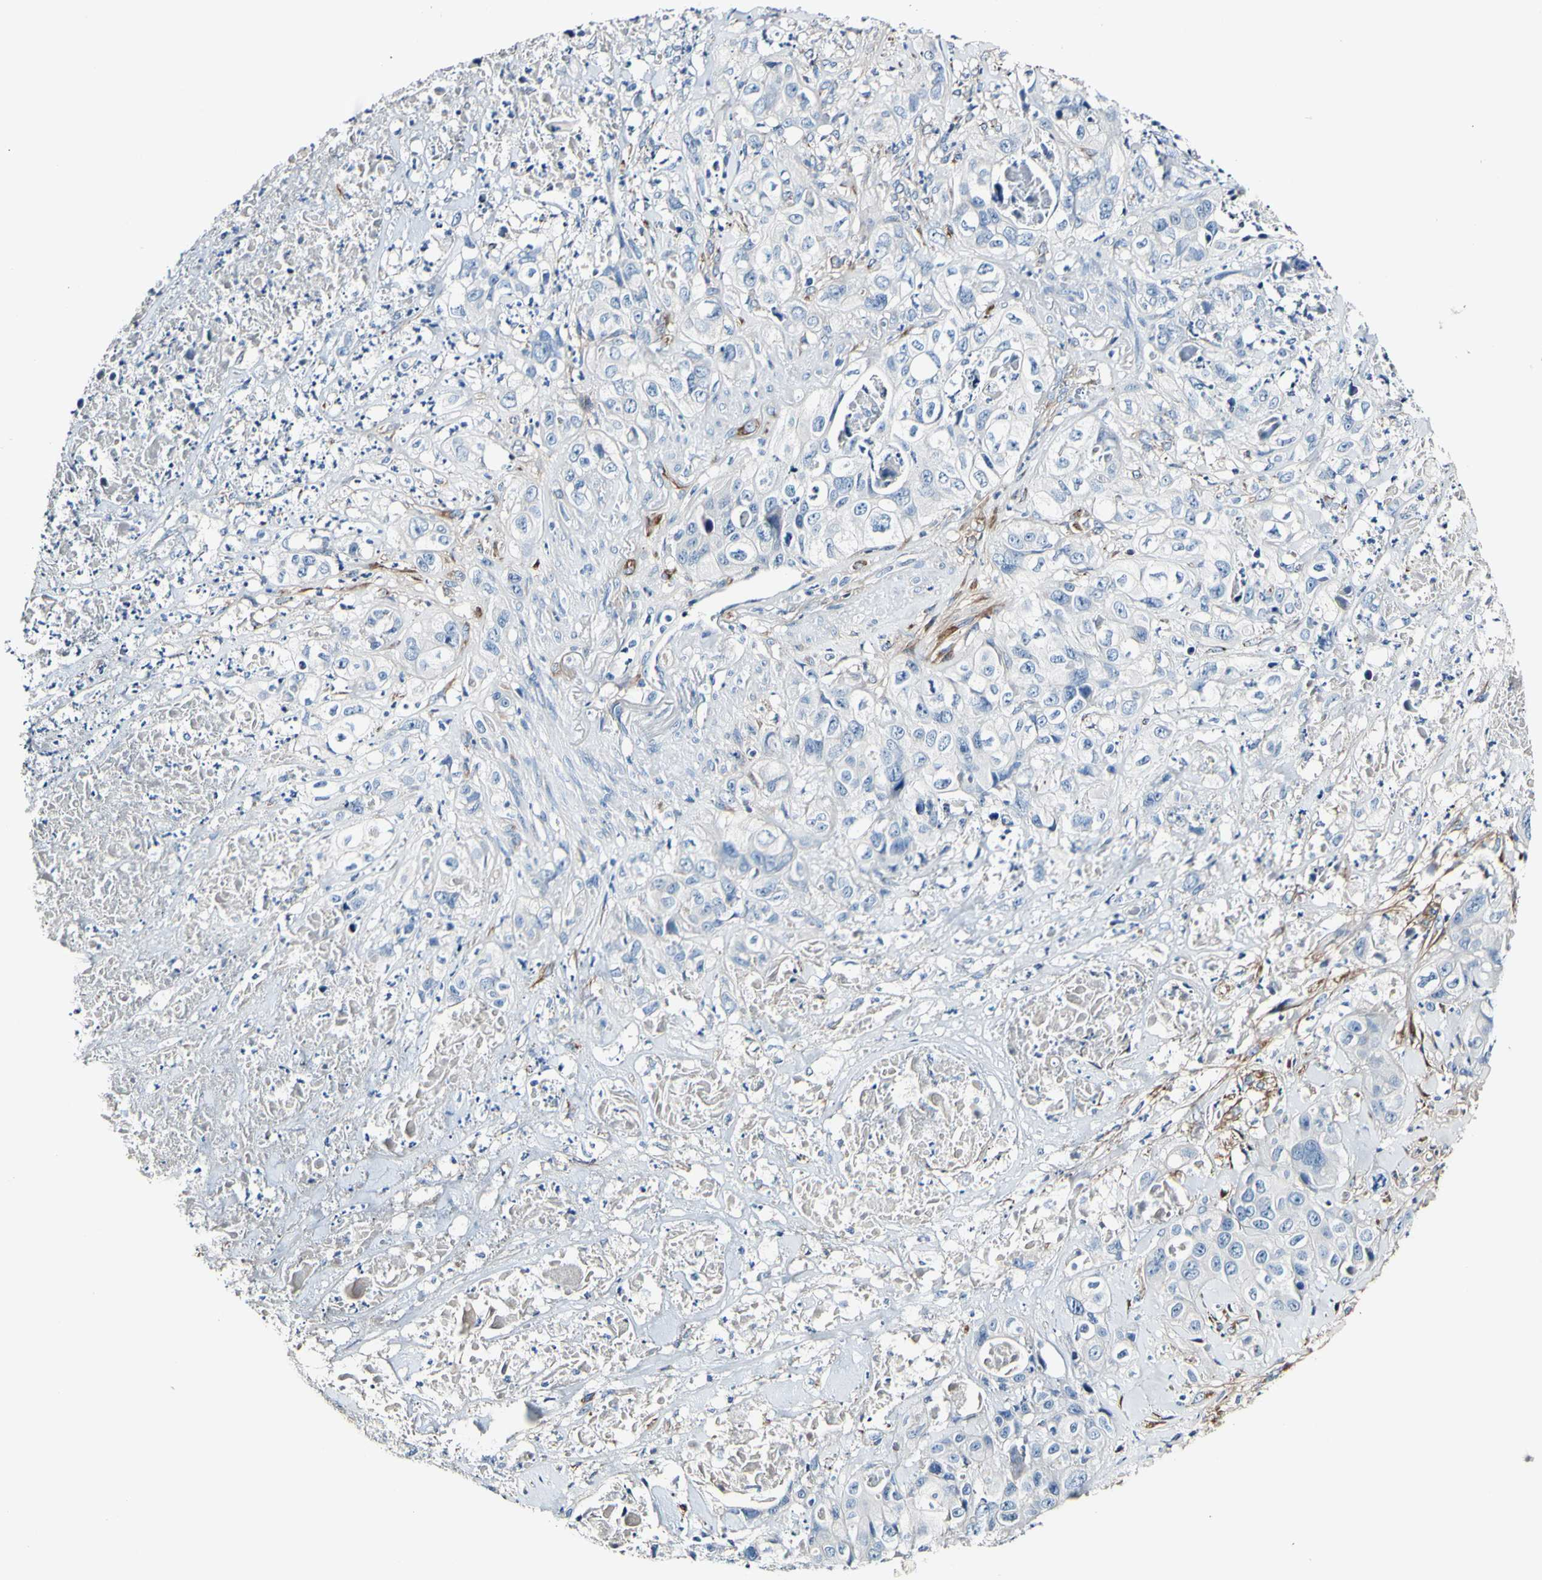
{"staining": {"intensity": "negative", "quantity": "none", "location": "none"}, "tissue": "liver cancer", "cell_type": "Tumor cells", "image_type": "cancer", "snomed": [{"axis": "morphology", "description": "Cholangiocarcinoma"}, {"axis": "topography", "description": "Liver"}], "caption": "The photomicrograph shows no significant staining in tumor cells of liver cancer.", "gene": "COL6A3", "patient": {"sex": "female", "age": 61}}